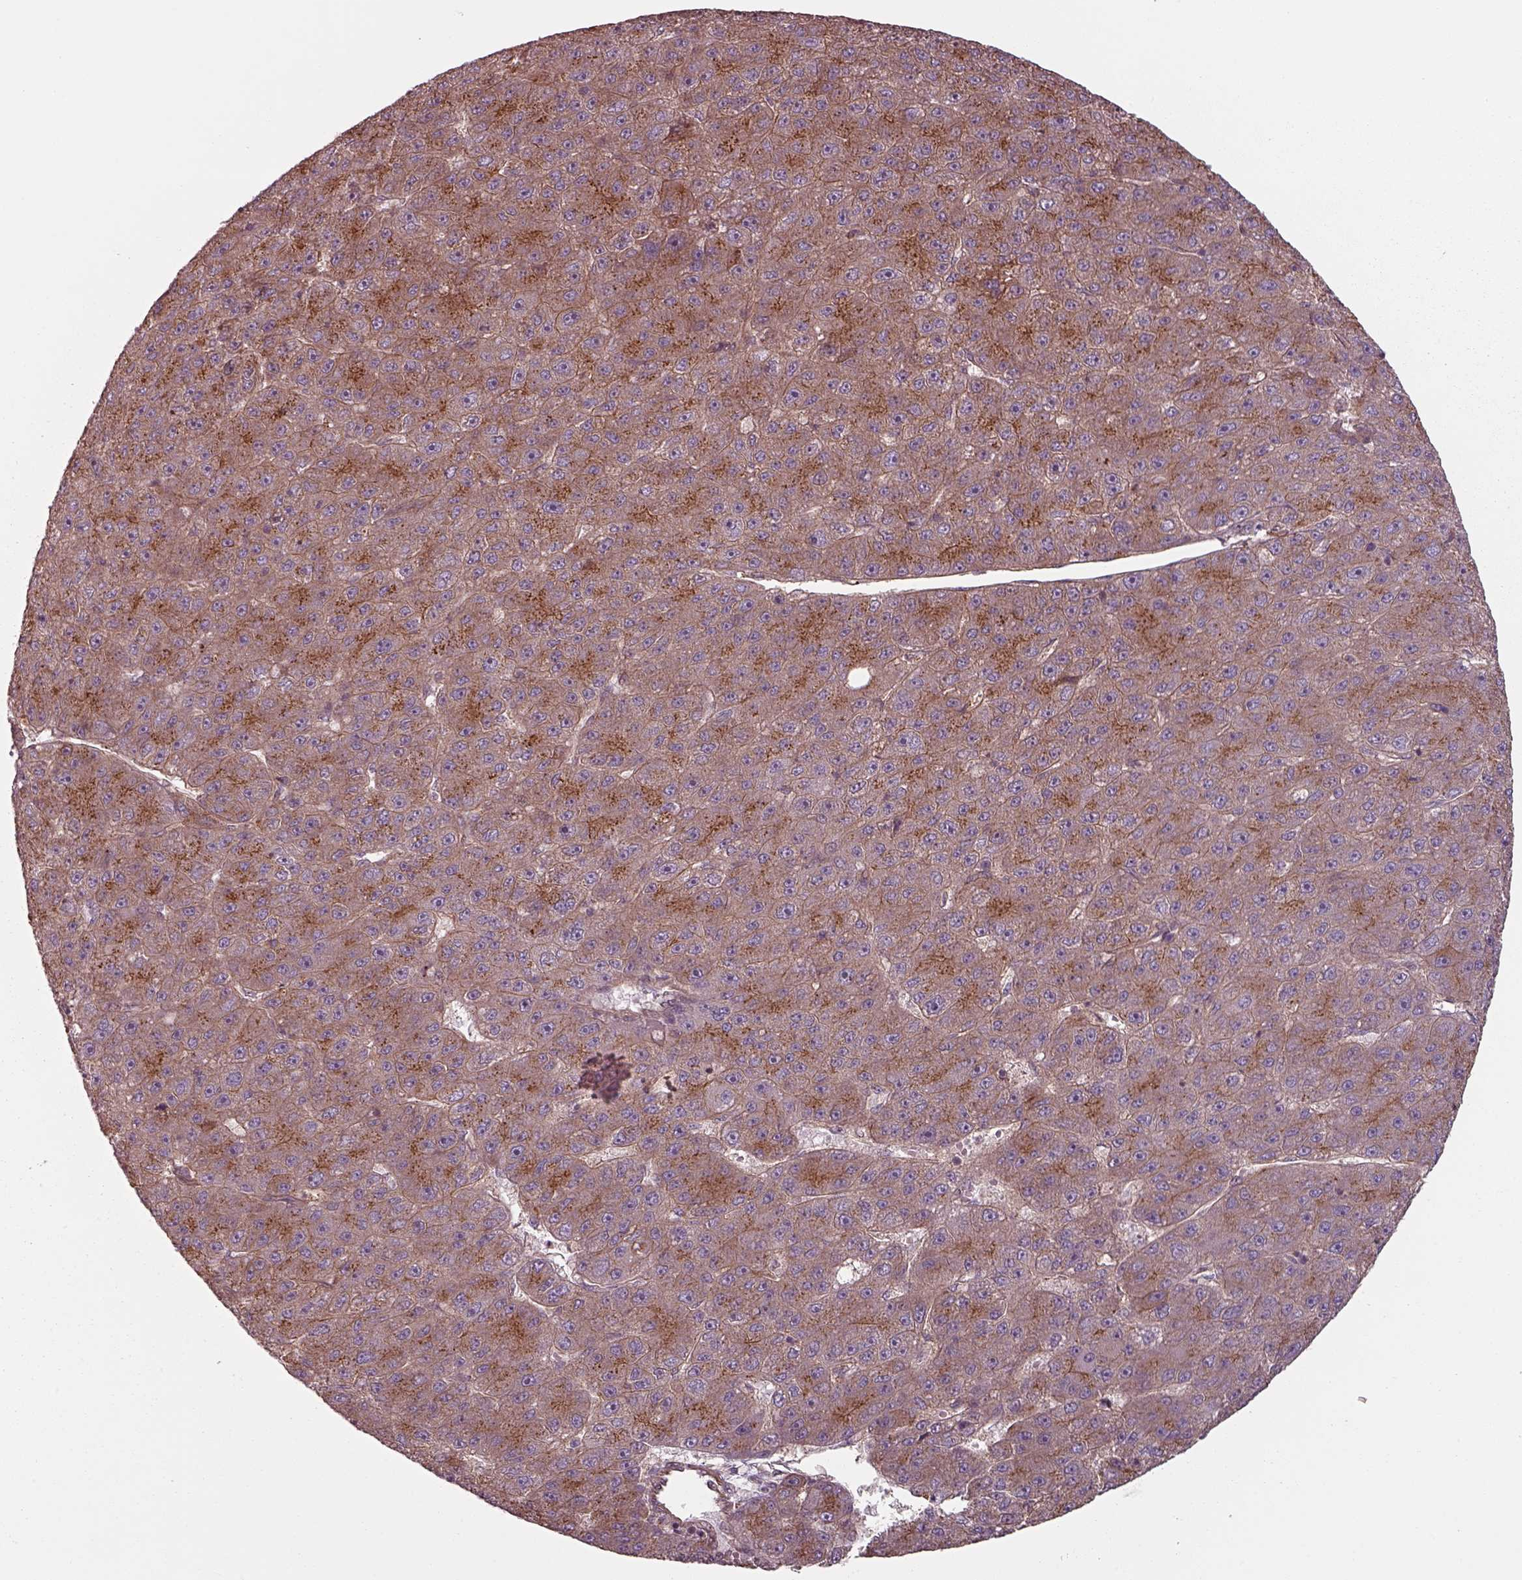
{"staining": {"intensity": "moderate", "quantity": "25%-75%", "location": "cytoplasmic/membranous"}, "tissue": "liver cancer", "cell_type": "Tumor cells", "image_type": "cancer", "snomed": [{"axis": "morphology", "description": "Carcinoma, Hepatocellular, NOS"}, {"axis": "topography", "description": "Liver"}], "caption": "DAB (3,3'-diaminobenzidine) immunohistochemical staining of human liver cancer exhibits moderate cytoplasmic/membranous protein positivity in about 25%-75% of tumor cells.", "gene": "CHMP3", "patient": {"sex": "male", "age": 67}}